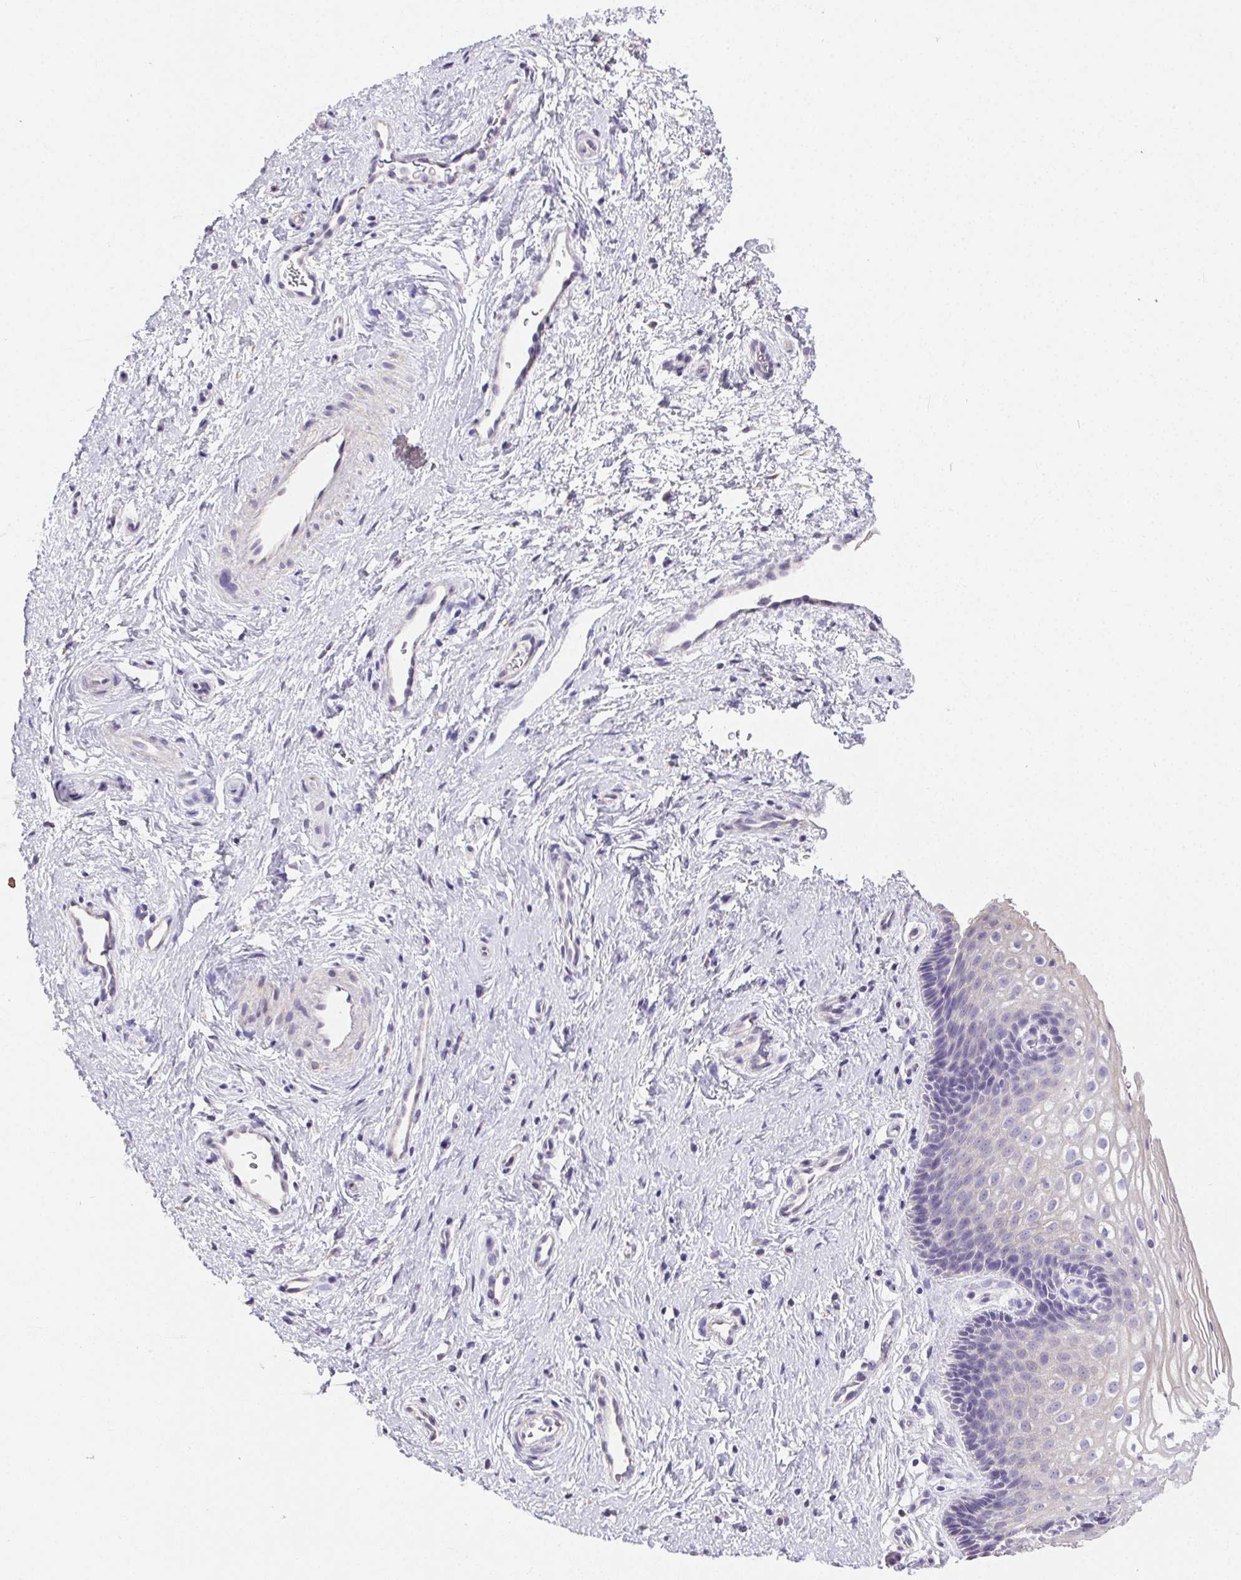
{"staining": {"intensity": "negative", "quantity": "none", "location": "none"}, "tissue": "cervix", "cell_type": "Glandular cells", "image_type": "normal", "snomed": [{"axis": "morphology", "description": "Normal tissue, NOS"}, {"axis": "topography", "description": "Cervix"}], "caption": "A high-resolution histopathology image shows immunohistochemistry staining of unremarkable cervix, which exhibits no significant positivity in glandular cells.", "gene": "SYCE2", "patient": {"sex": "female", "age": 34}}